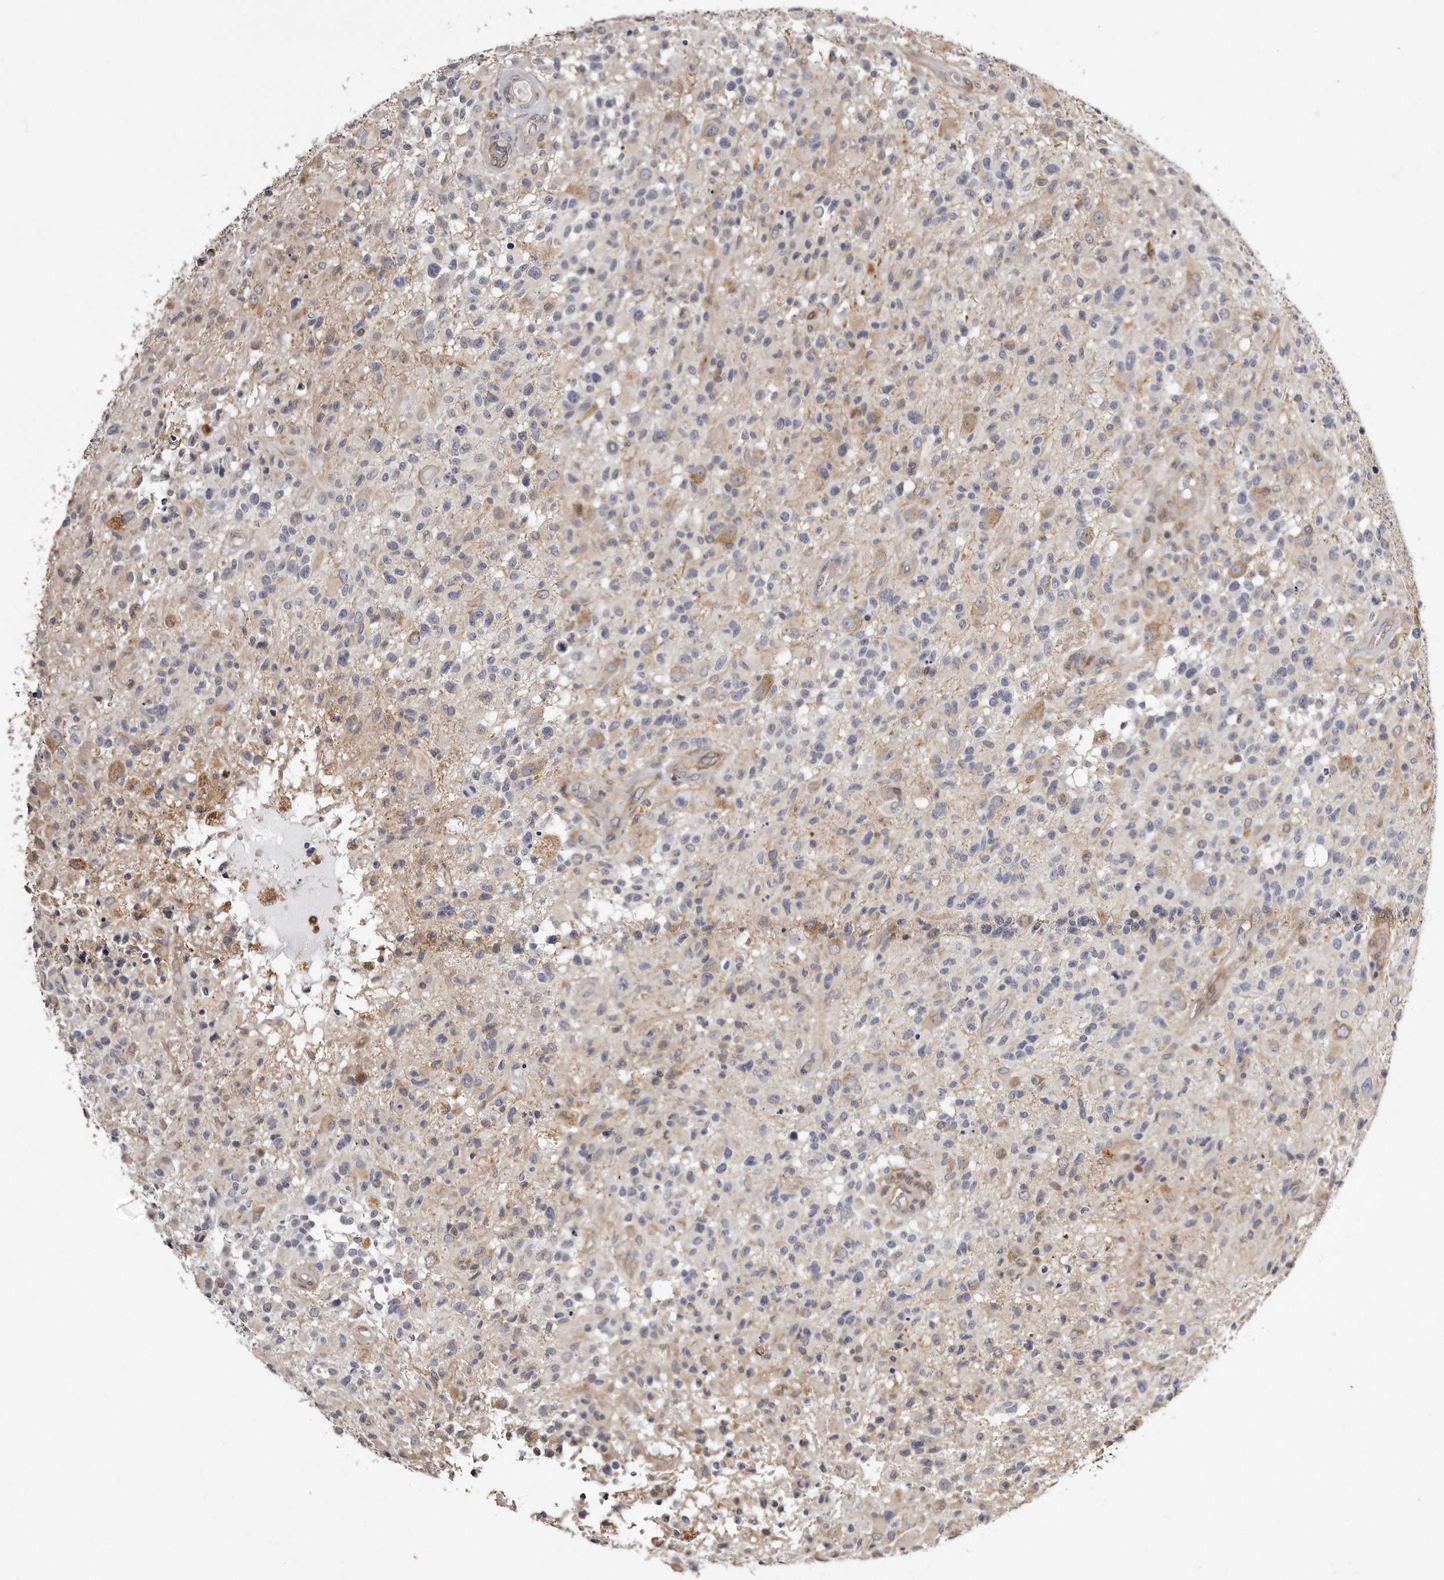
{"staining": {"intensity": "negative", "quantity": "none", "location": "none"}, "tissue": "glioma", "cell_type": "Tumor cells", "image_type": "cancer", "snomed": [{"axis": "morphology", "description": "Glioma, malignant, High grade"}, {"axis": "morphology", "description": "Glioblastoma, NOS"}, {"axis": "topography", "description": "Brain"}], "caption": "Glioma was stained to show a protein in brown. There is no significant staining in tumor cells. (DAB (3,3'-diaminobenzidine) immunohistochemistry, high magnification).", "gene": "TRAPPC14", "patient": {"sex": "male", "age": 60}}